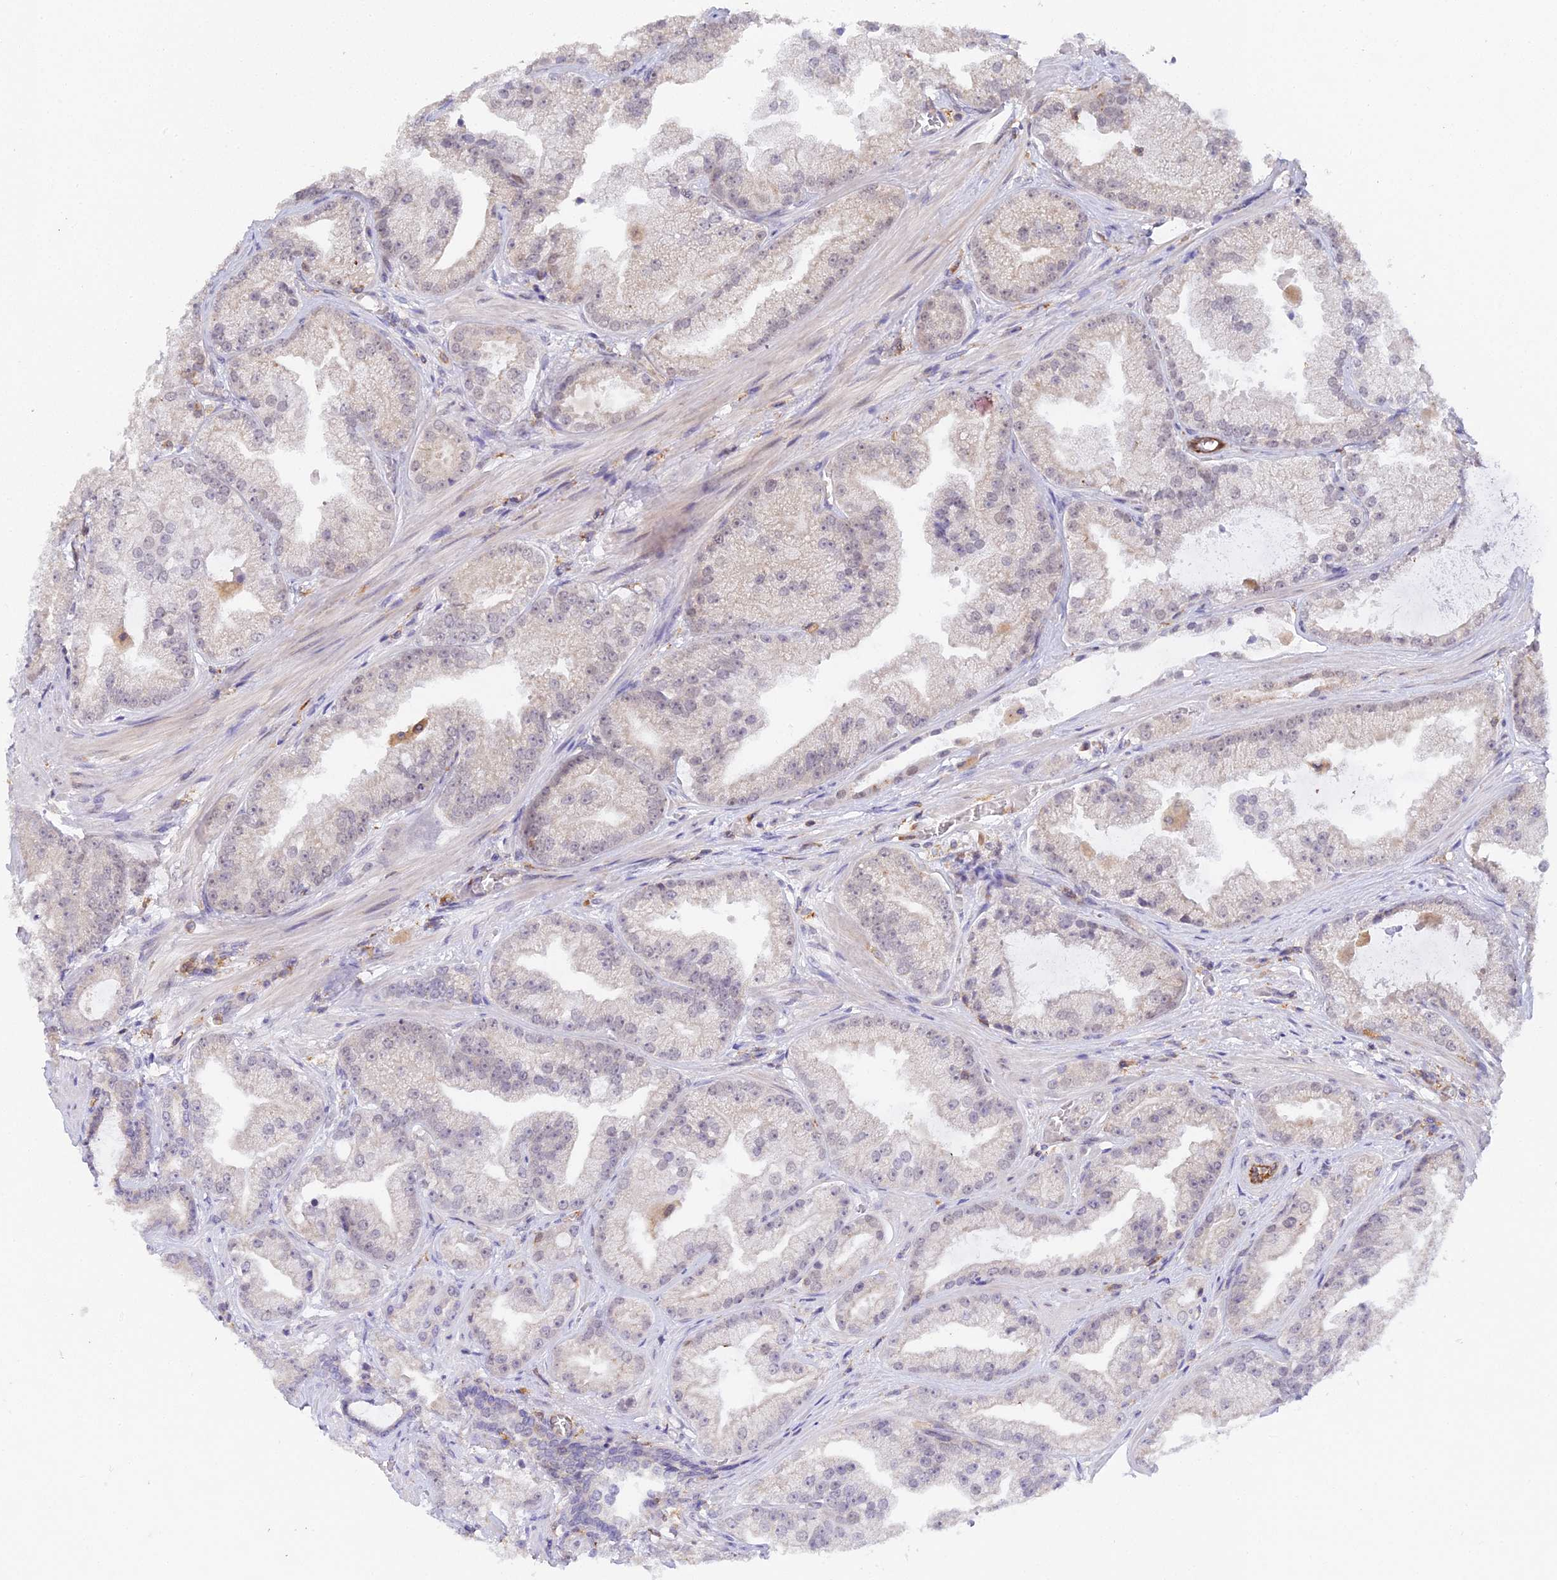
{"staining": {"intensity": "negative", "quantity": "none", "location": "none"}, "tissue": "prostate cancer", "cell_type": "Tumor cells", "image_type": "cancer", "snomed": [{"axis": "morphology", "description": "Adenocarcinoma, Low grade"}, {"axis": "topography", "description": "Prostate"}], "caption": "IHC photomicrograph of neoplastic tissue: human prostate adenocarcinoma (low-grade) stained with DAB (3,3'-diaminobenzidine) exhibits no significant protein staining in tumor cells.", "gene": "TPRX1", "patient": {"sex": "male", "age": 57}}